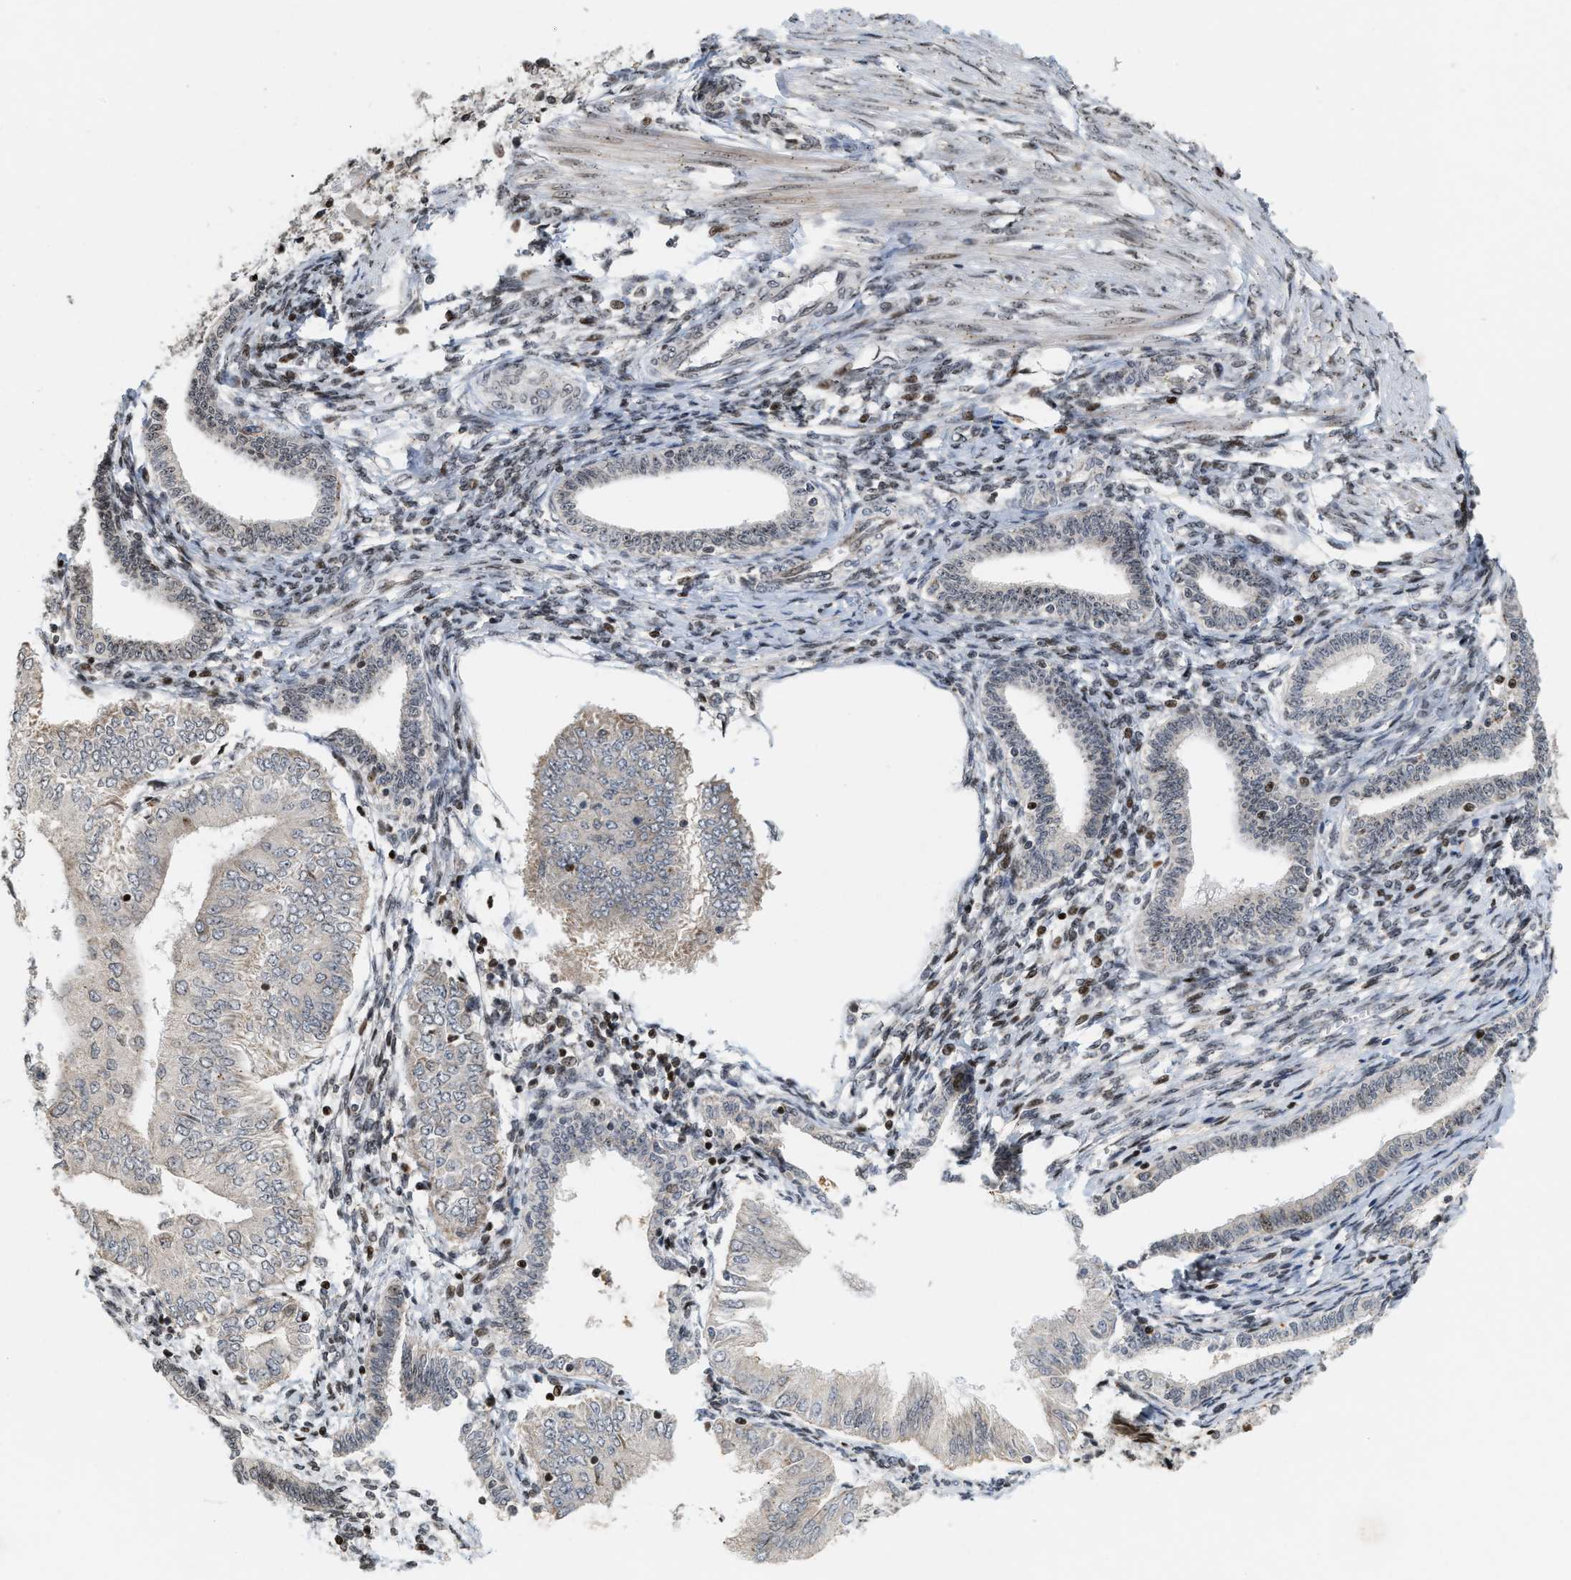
{"staining": {"intensity": "negative", "quantity": "none", "location": "none"}, "tissue": "endometrial cancer", "cell_type": "Tumor cells", "image_type": "cancer", "snomed": [{"axis": "morphology", "description": "Adenocarcinoma, NOS"}, {"axis": "topography", "description": "Endometrium"}], "caption": "IHC histopathology image of neoplastic tissue: adenocarcinoma (endometrial) stained with DAB reveals no significant protein positivity in tumor cells.", "gene": "PDZD2", "patient": {"sex": "female", "age": 53}}